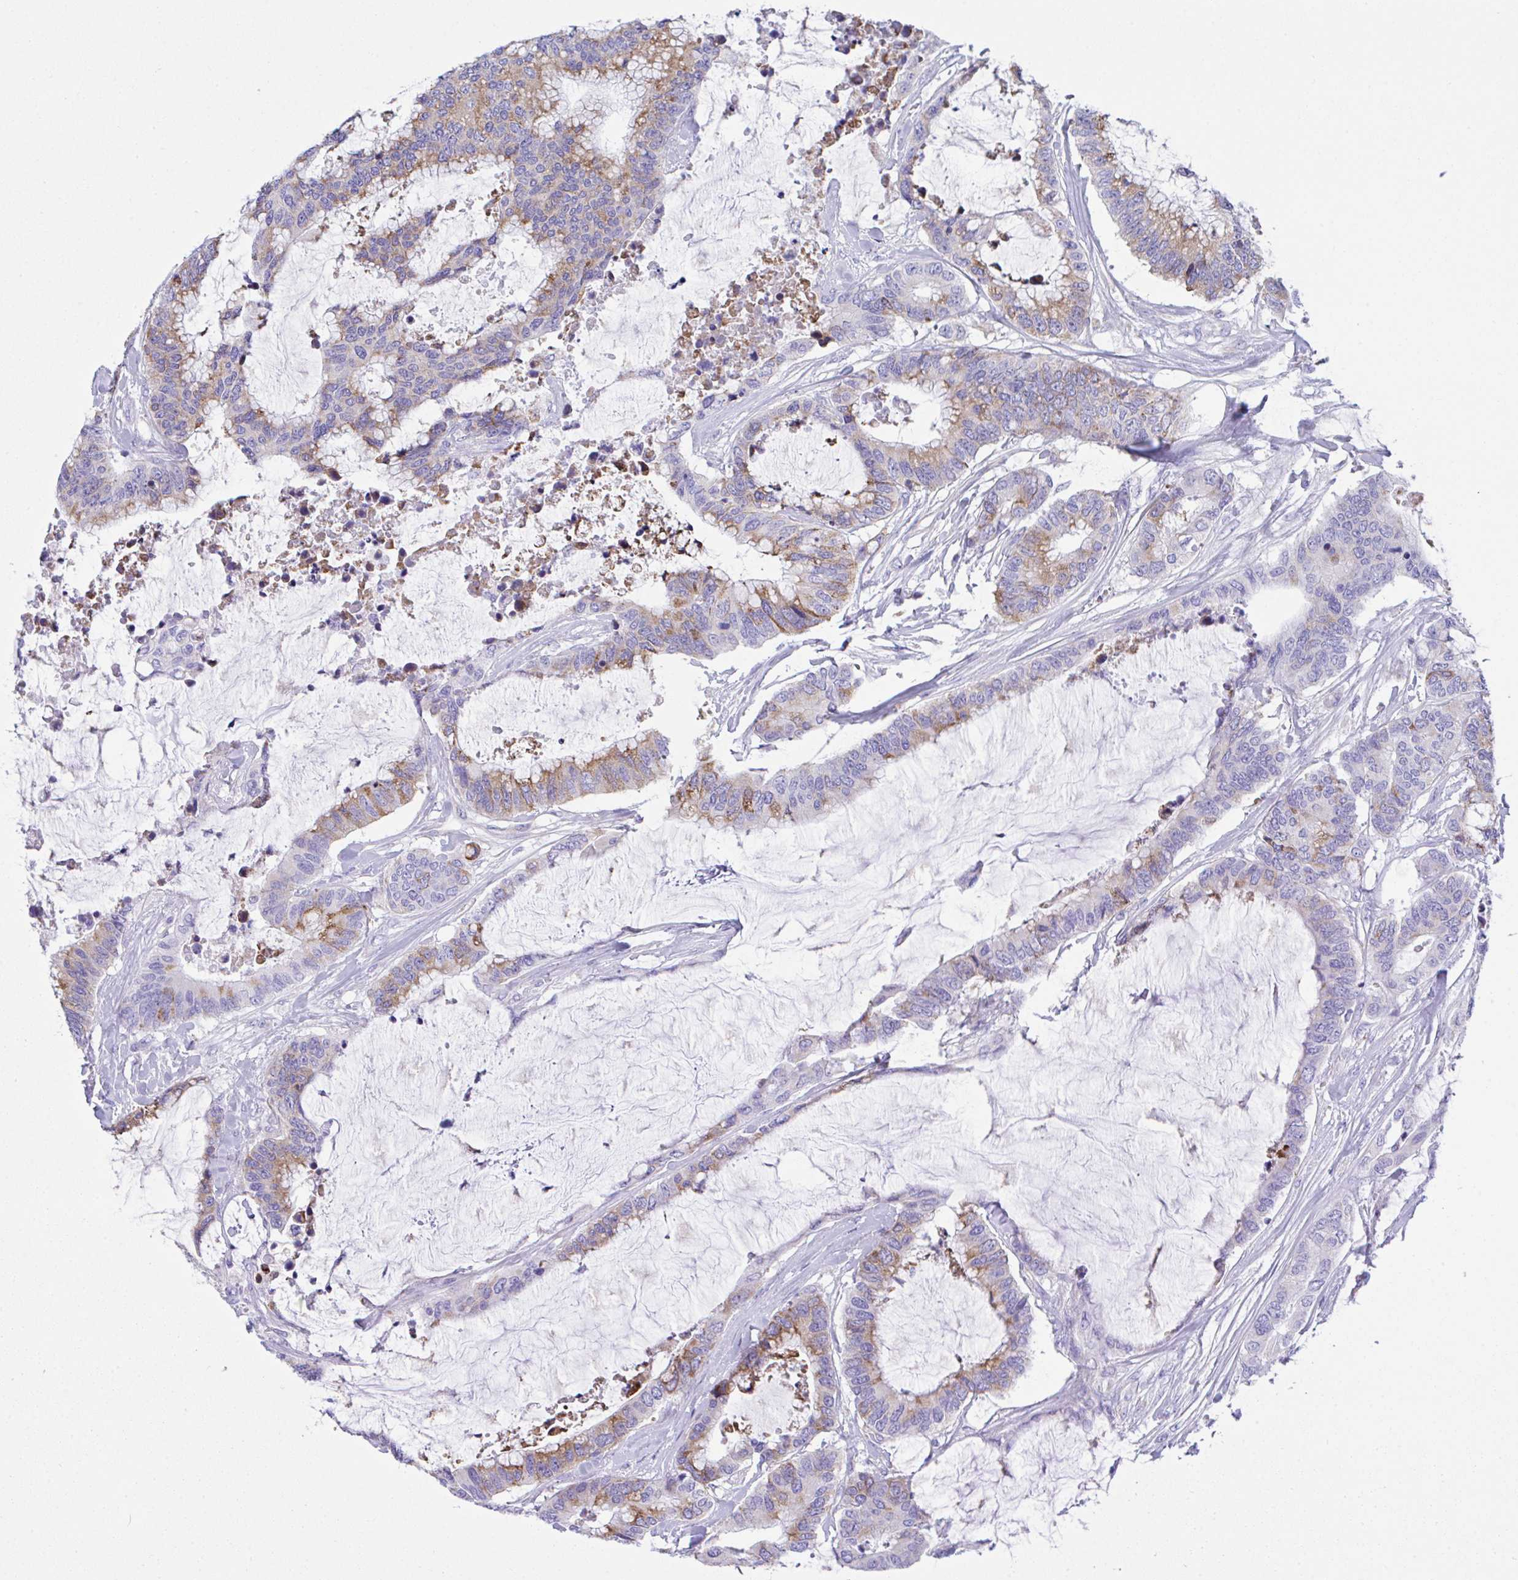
{"staining": {"intensity": "moderate", "quantity": "25%-75%", "location": "cytoplasmic/membranous"}, "tissue": "colorectal cancer", "cell_type": "Tumor cells", "image_type": "cancer", "snomed": [{"axis": "morphology", "description": "Adenocarcinoma, NOS"}, {"axis": "topography", "description": "Rectum"}], "caption": "A photomicrograph showing moderate cytoplasmic/membranous positivity in about 25%-75% of tumor cells in colorectal cancer, as visualized by brown immunohistochemical staining.", "gene": "NLRP8", "patient": {"sex": "female", "age": 59}}